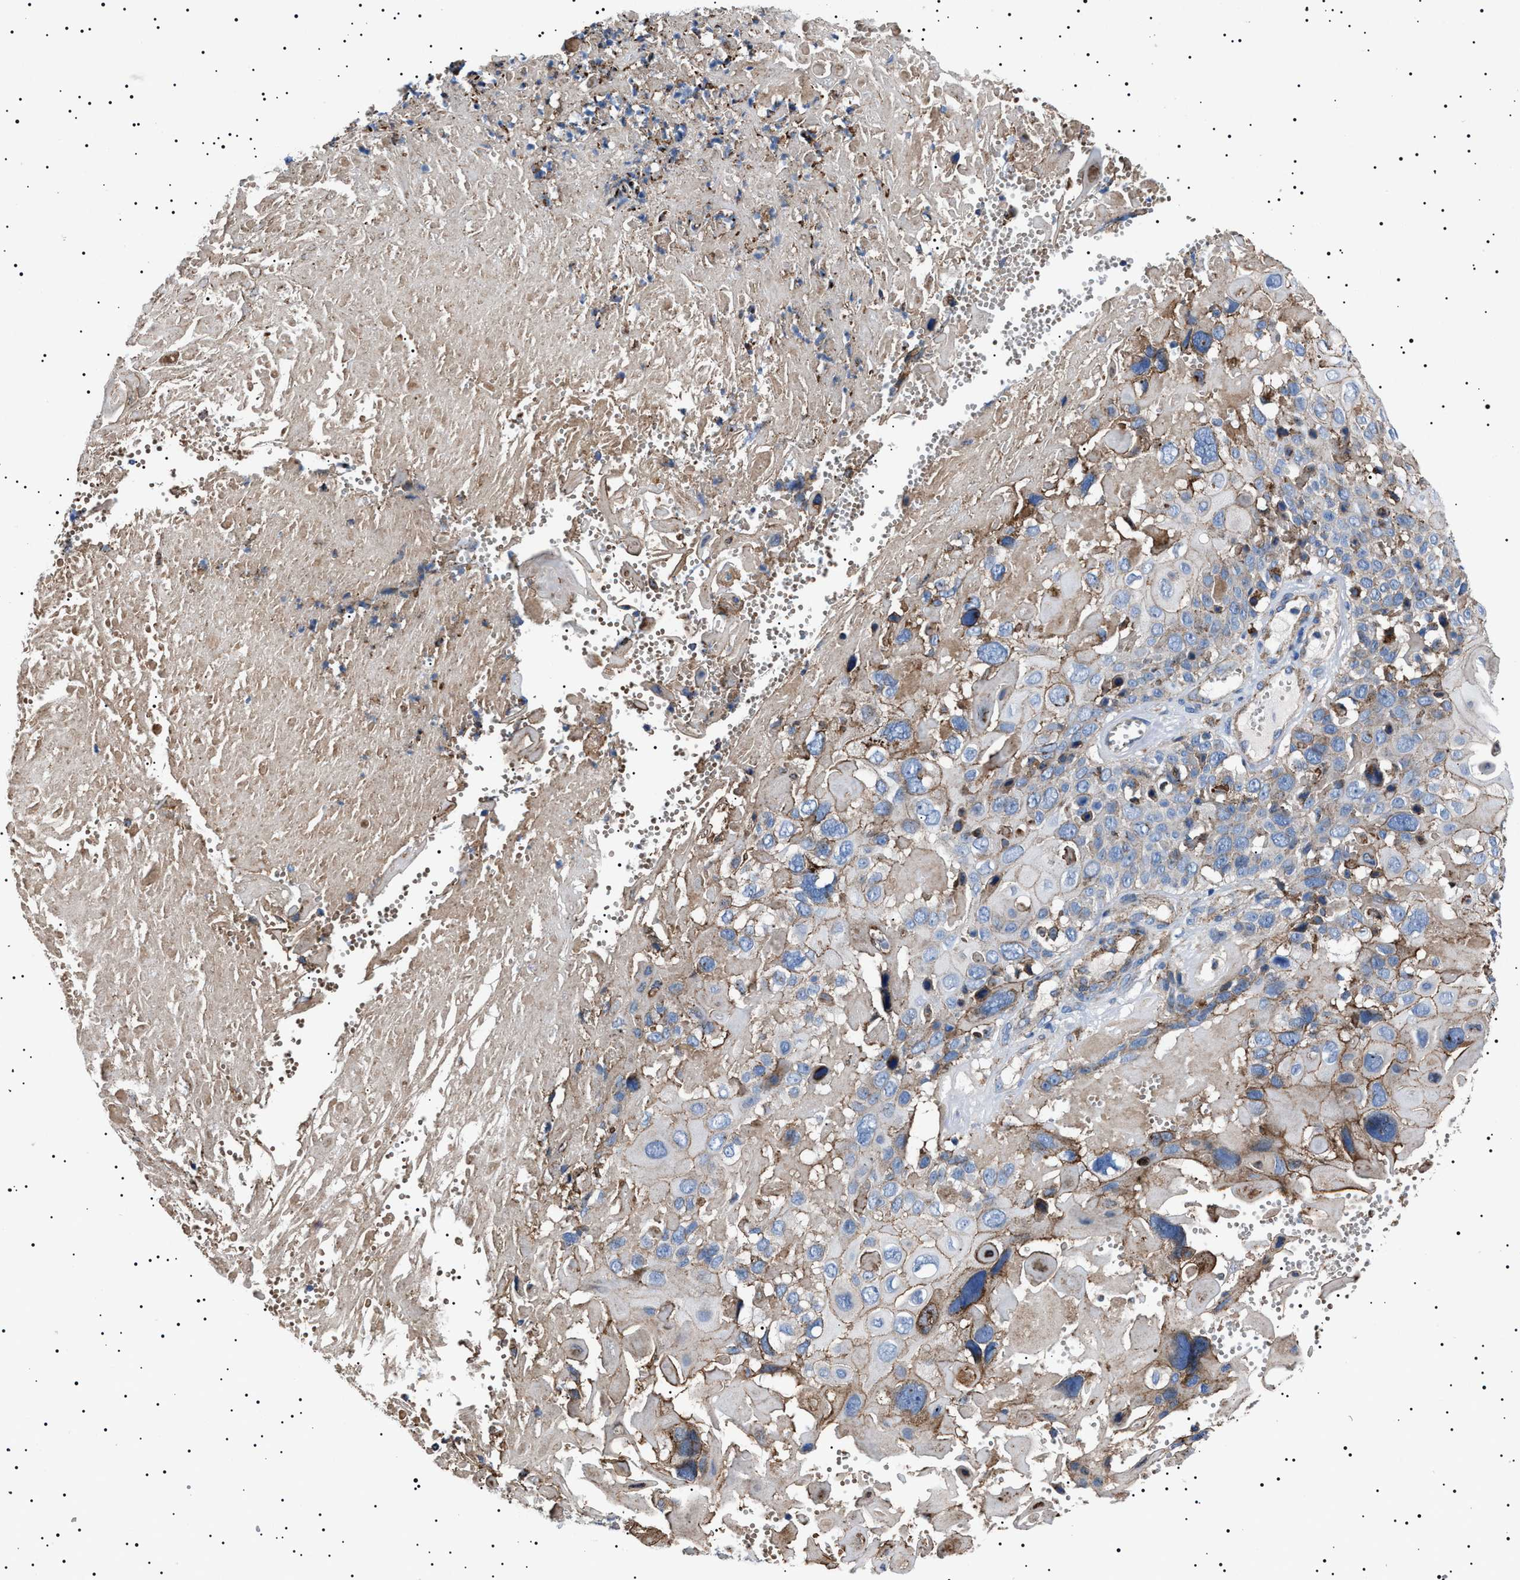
{"staining": {"intensity": "negative", "quantity": "none", "location": "none"}, "tissue": "cervical cancer", "cell_type": "Tumor cells", "image_type": "cancer", "snomed": [{"axis": "morphology", "description": "Squamous cell carcinoma, NOS"}, {"axis": "topography", "description": "Cervix"}], "caption": "Tumor cells are negative for brown protein staining in cervical cancer (squamous cell carcinoma).", "gene": "NEU1", "patient": {"sex": "female", "age": 74}}